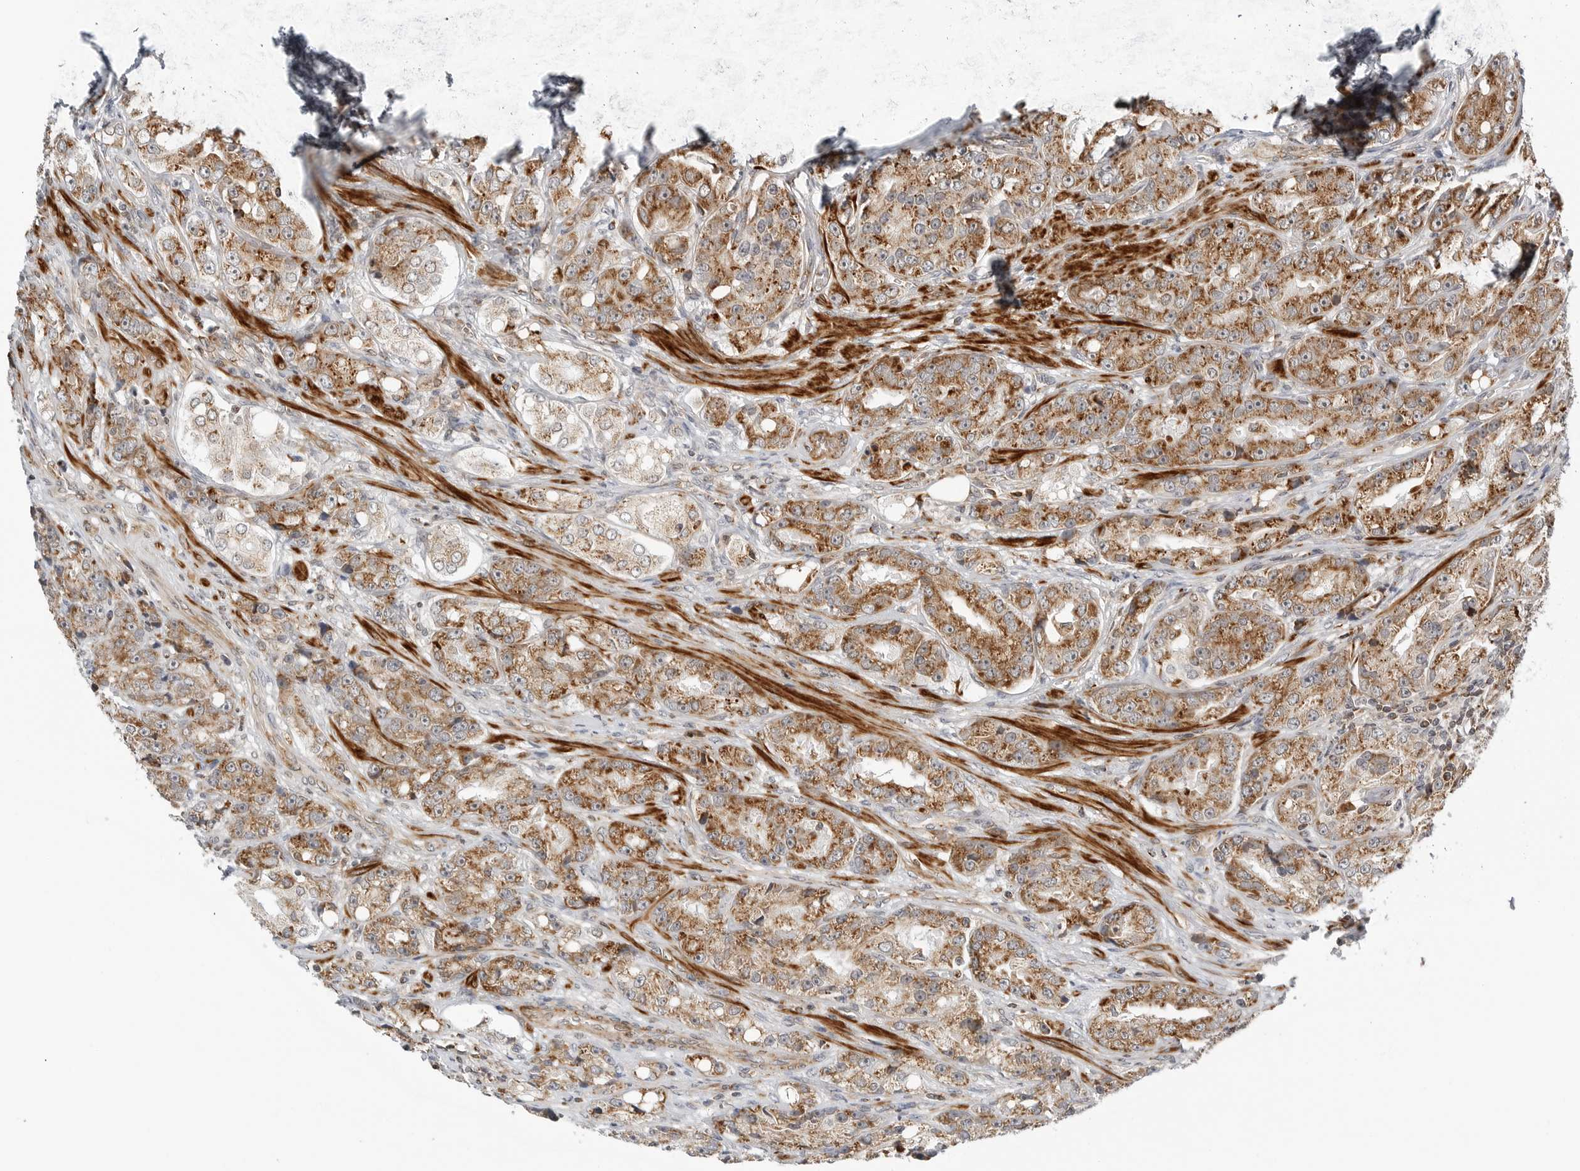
{"staining": {"intensity": "moderate", "quantity": ">75%", "location": "cytoplasmic/membranous"}, "tissue": "prostate cancer", "cell_type": "Tumor cells", "image_type": "cancer", "snomed": [{"axis": "morphology", "description": "Adenocarcinoma, High grade"}, {"axis": "topography", "description": "Prostate"}], "caption": "A brown stain shows moderate cytoplasmic/membranous staining of a protein in prostate adenocarcinoma (high-grade) tumor cells.", "gene": "PEX2", "patient": {"sex": "male", "age": 60}}